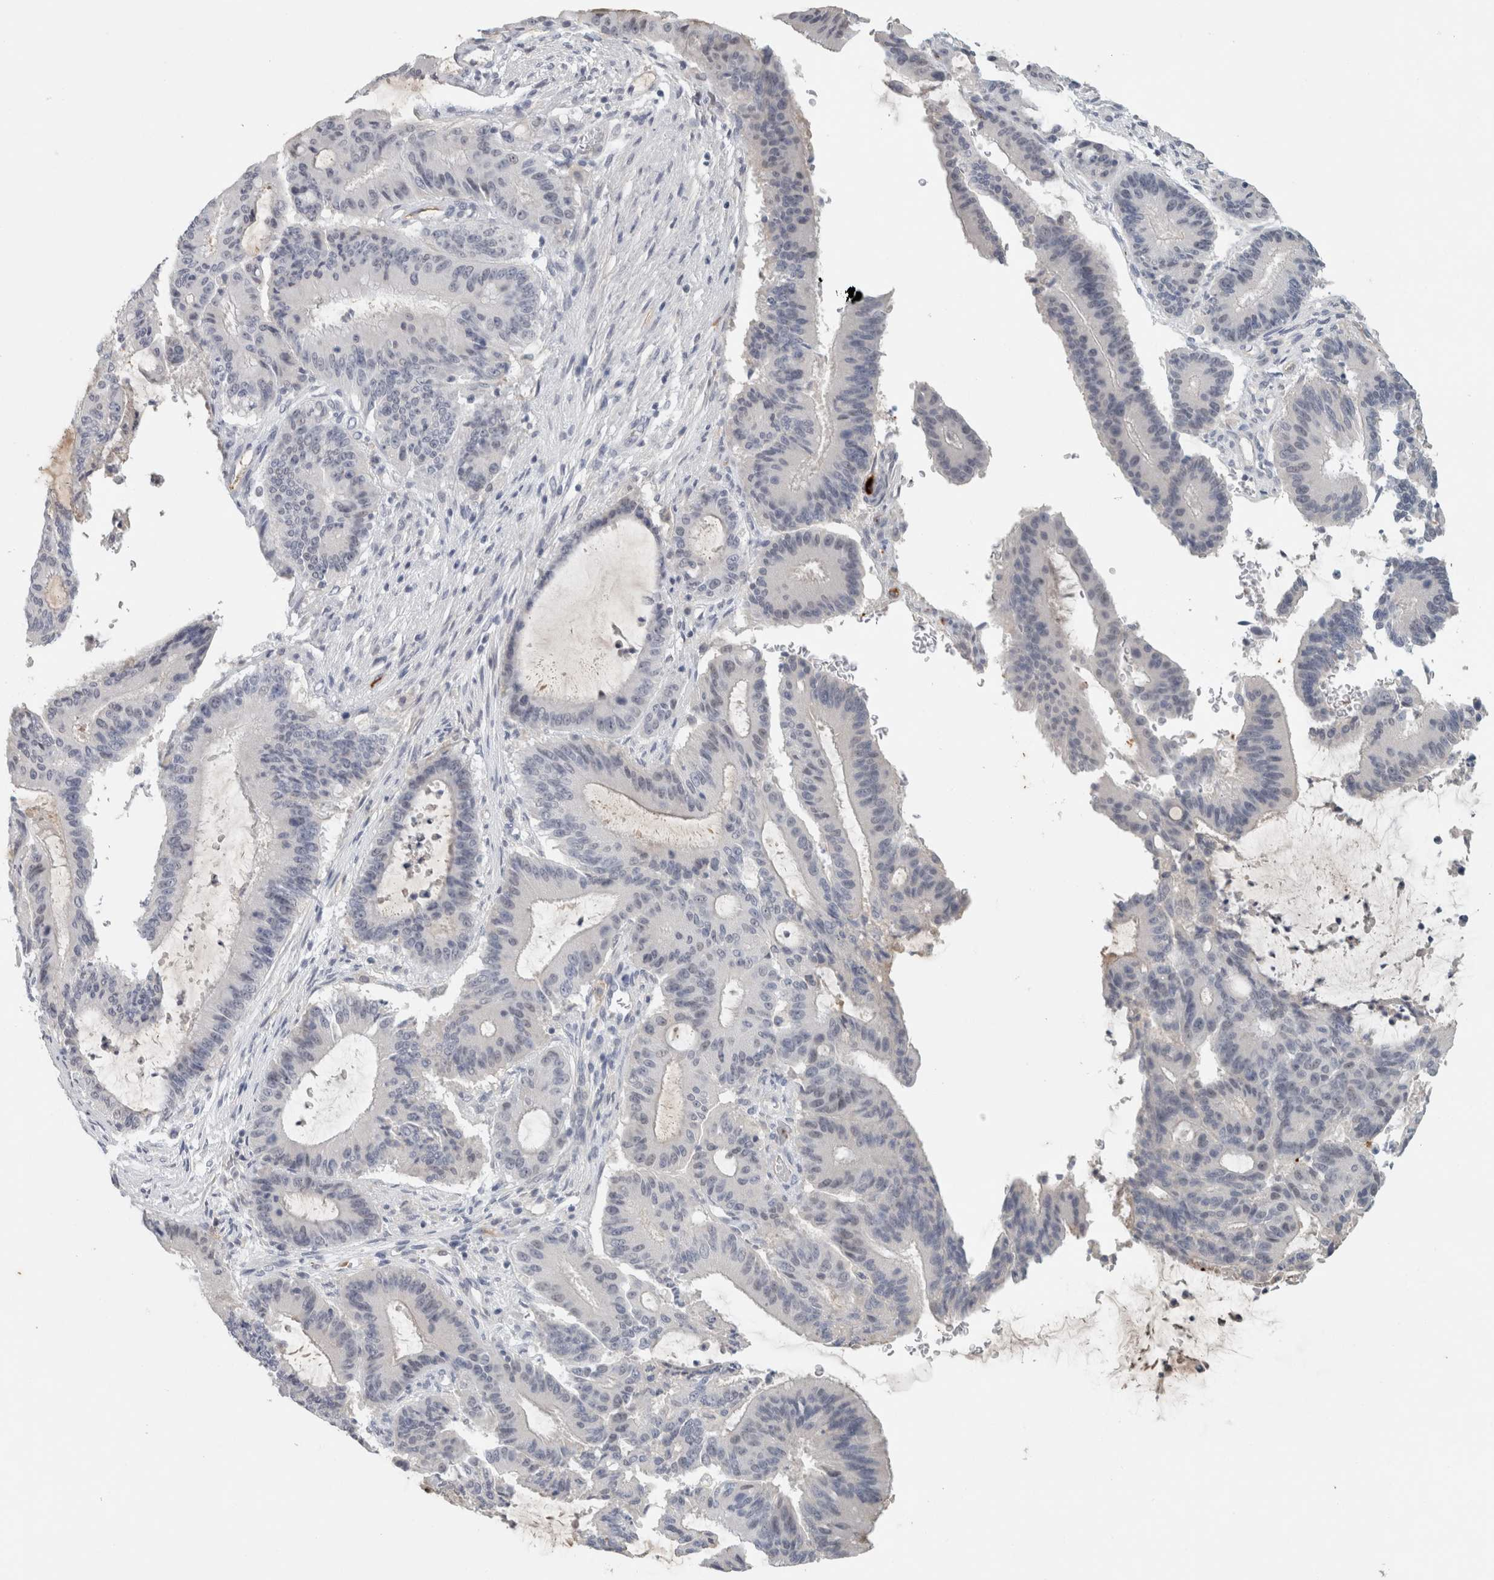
{"staining": {"intensity": "negative", "quantity": "none", "location": "none"}, "tissue": "liver cancer", "cell_type": "Tumor cells", "image_type": "cancer", "snomed": [{"axis": "morphology", "description": "Cholangiocarcinoma"}, {"axis": "topography", "description": "Liver"}], "caption": "DAB (3,3'-diaminobenzidine) immunohistochemical staining of liver cholangiocarcinoma displays no significant positivity in tumor cells.", "gene": "CD36", "patient": {"sex": "female", "age": 73}}